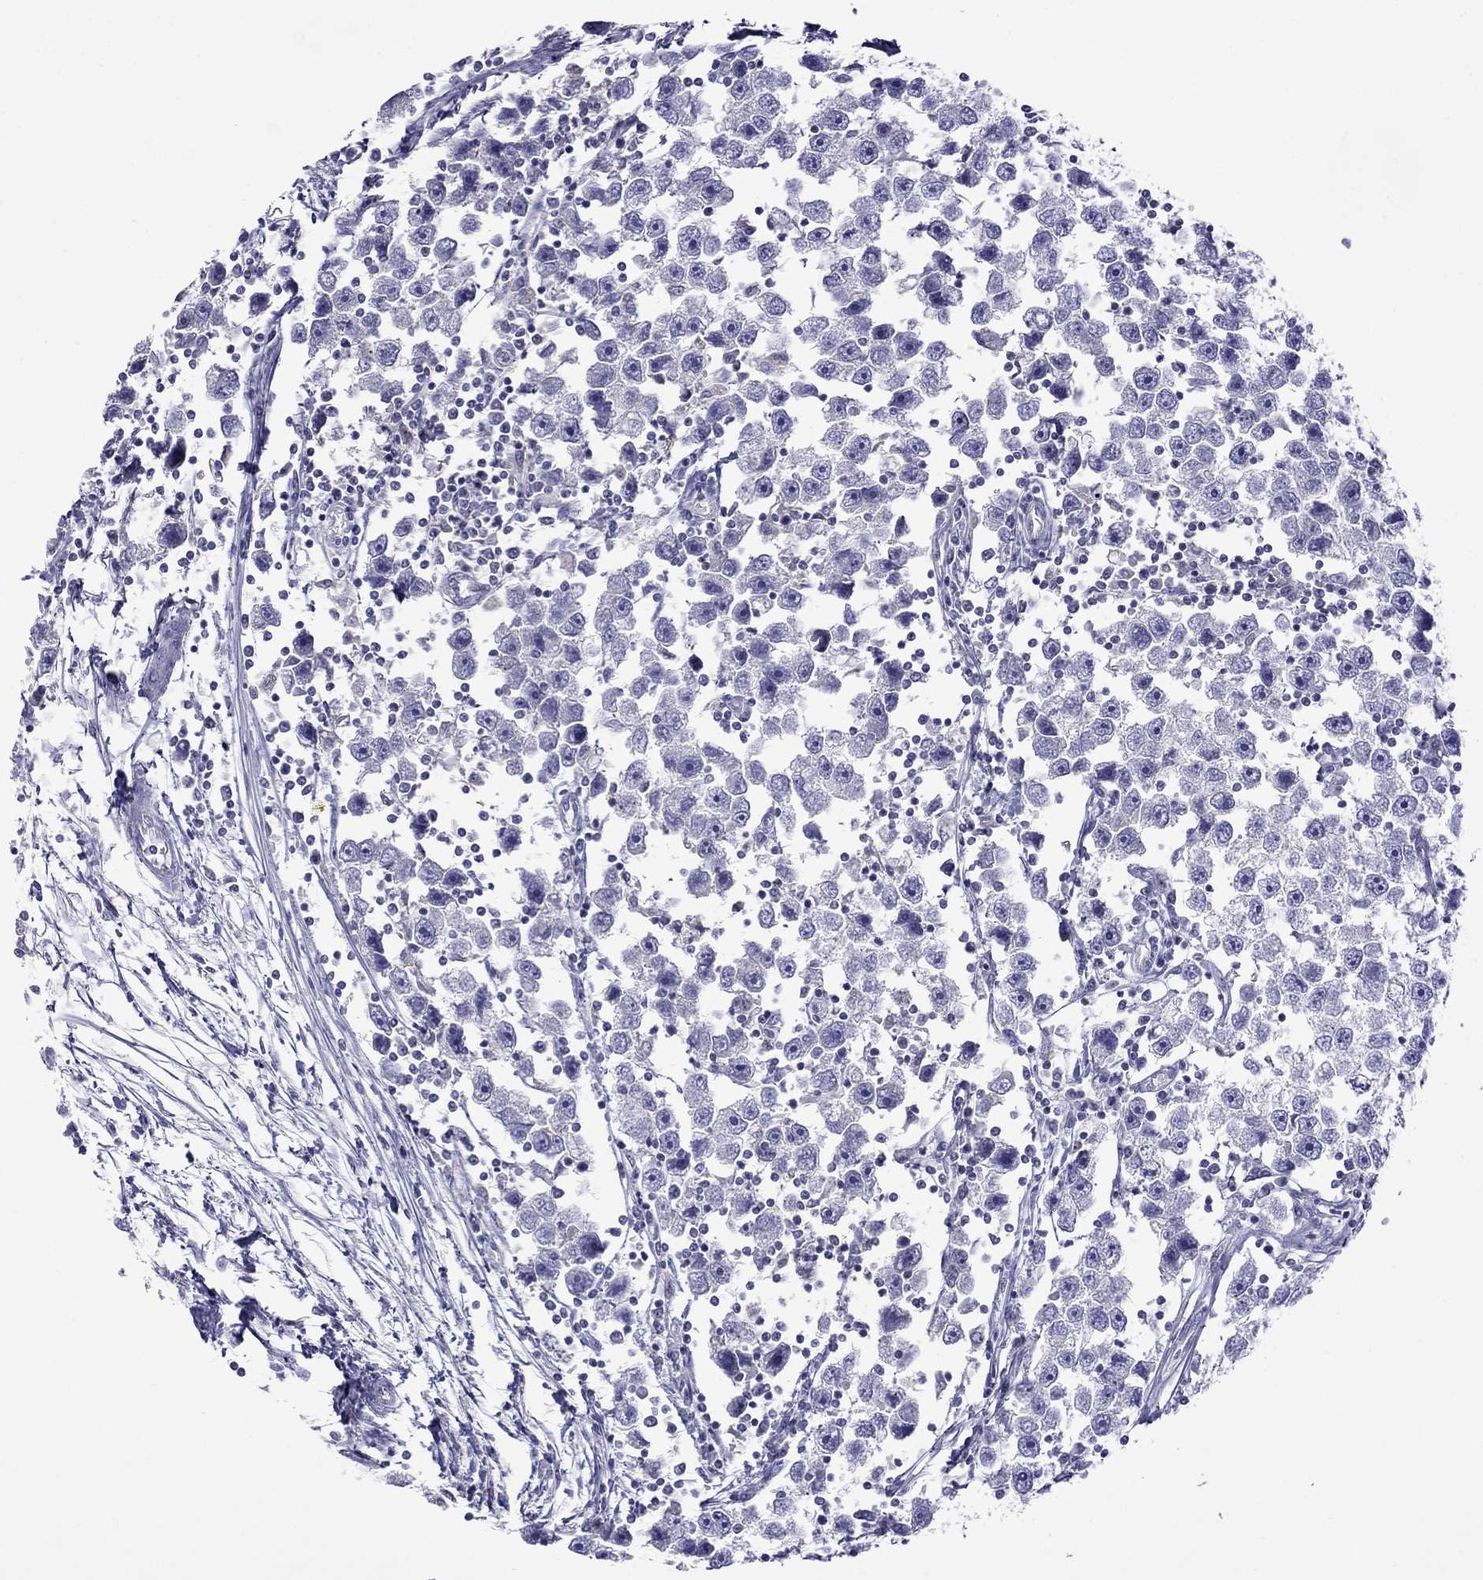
{"staining": {"intensity": "negative", "quantity": "none", "location": "none"}, "tissue": "testis cancer", "cell_type": "Tumor cells", "image_type": "cancer", "snomed": [{"axis": "morphology", "description": "Seminoma, NOS"}, {"axis": "topography", "description": "Testis"}], "caption": "DAB immunohistochemical staining of testis seminoma exhibits no significant staining in tumor cells. (DAB IHC with hematoxylin counter stain).", "gene": "MPZ", "patient": {"sex": "male", "age": 30}}